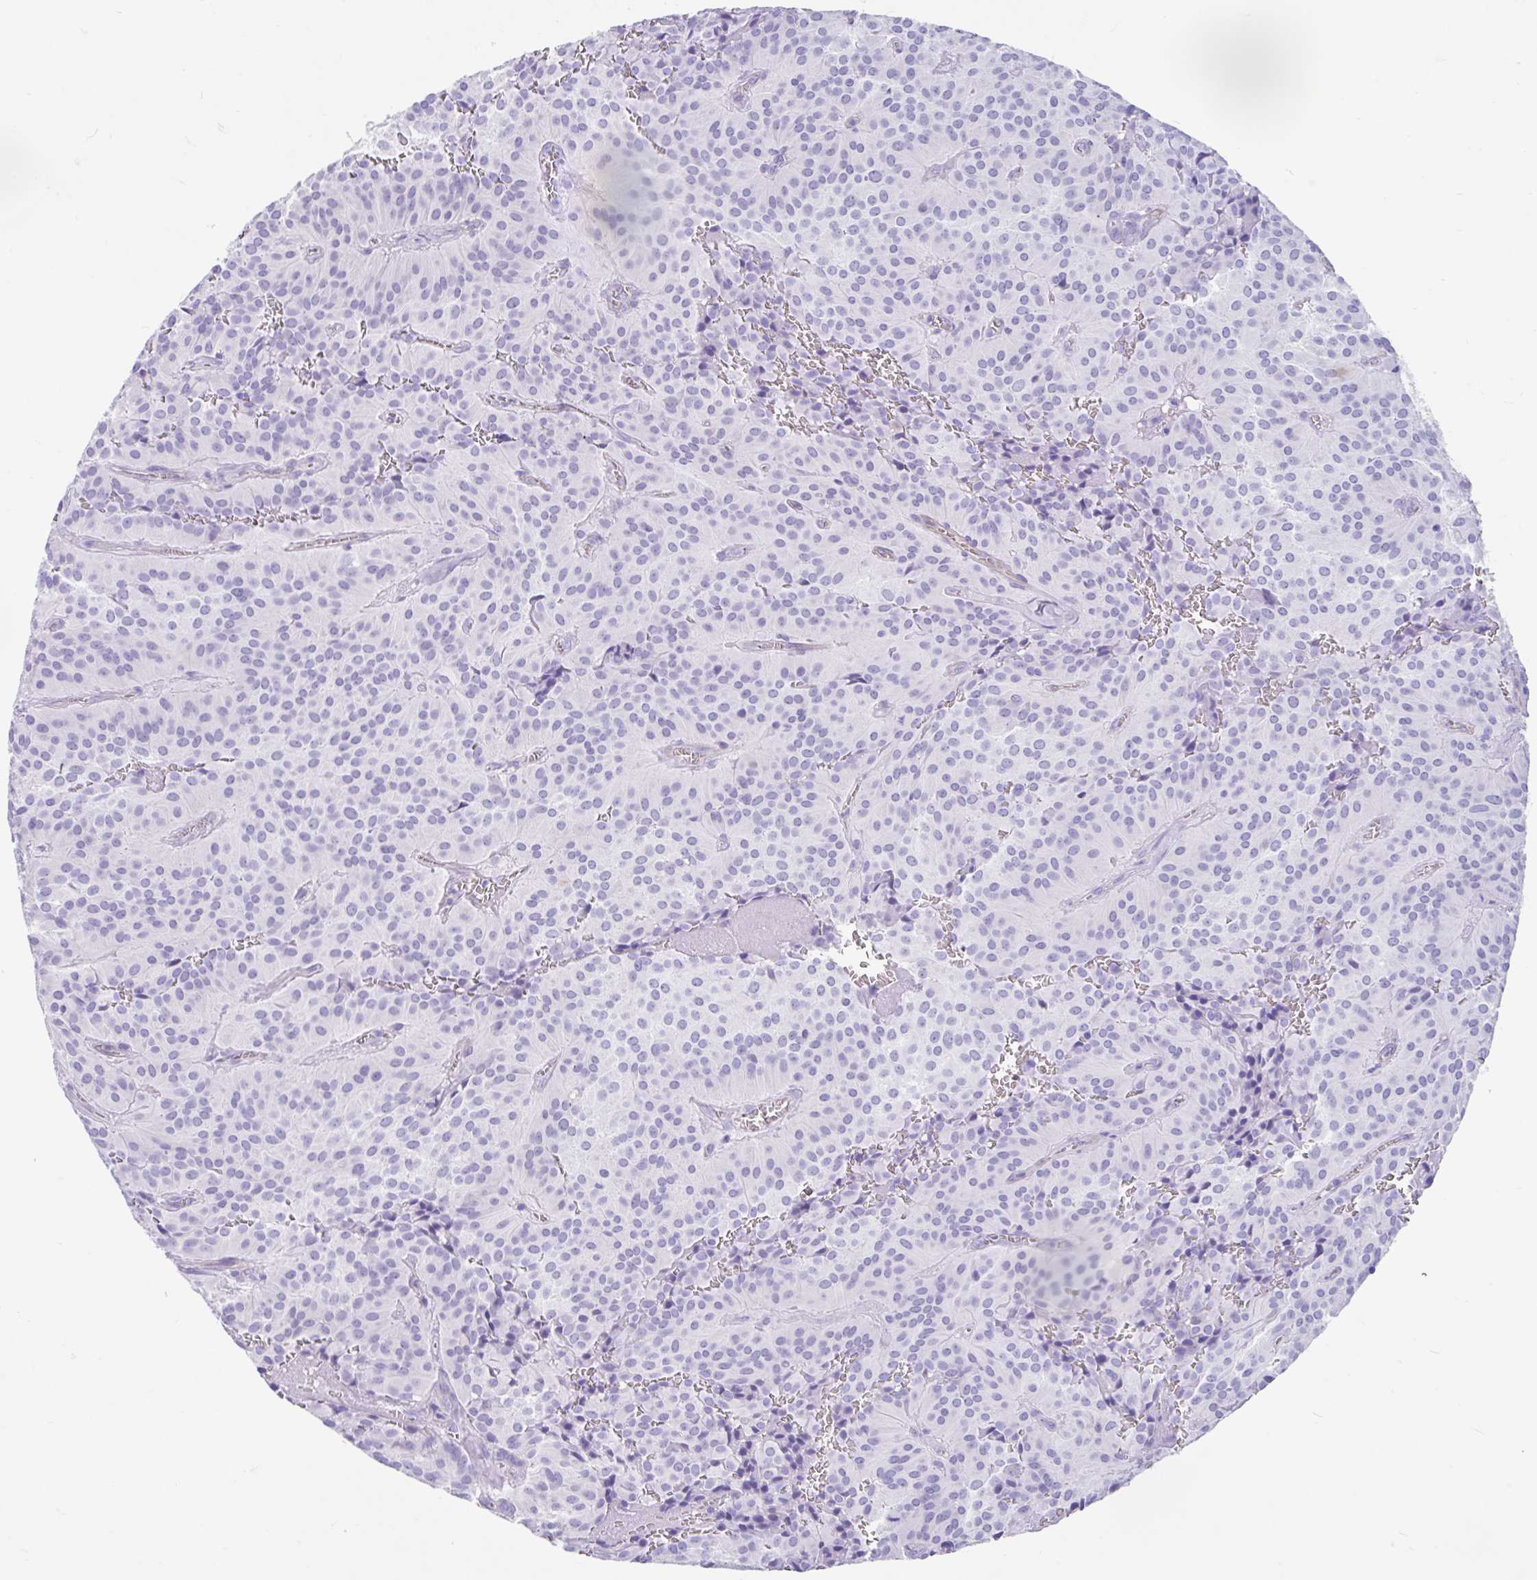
{"staining": {"intensity": "negative", "quantity": "none", "location": "none"}, "tissue": "glioma", "cell_type": "Tumor cells", "image_type": "cancer", "snomed": [{"axis": "morphology", "description": "Glioma, malignant, Low grade"}, {"axis": "topography", "description": "Brain"}], "caption": "A photomicrograph of malignant glioma (low-grade) stained for a protein displays no brown staining in tumor cells. Nuclei are stained in blue.", "gene": "FAM107A", "patient": {"sex": "male", "age": 42}}